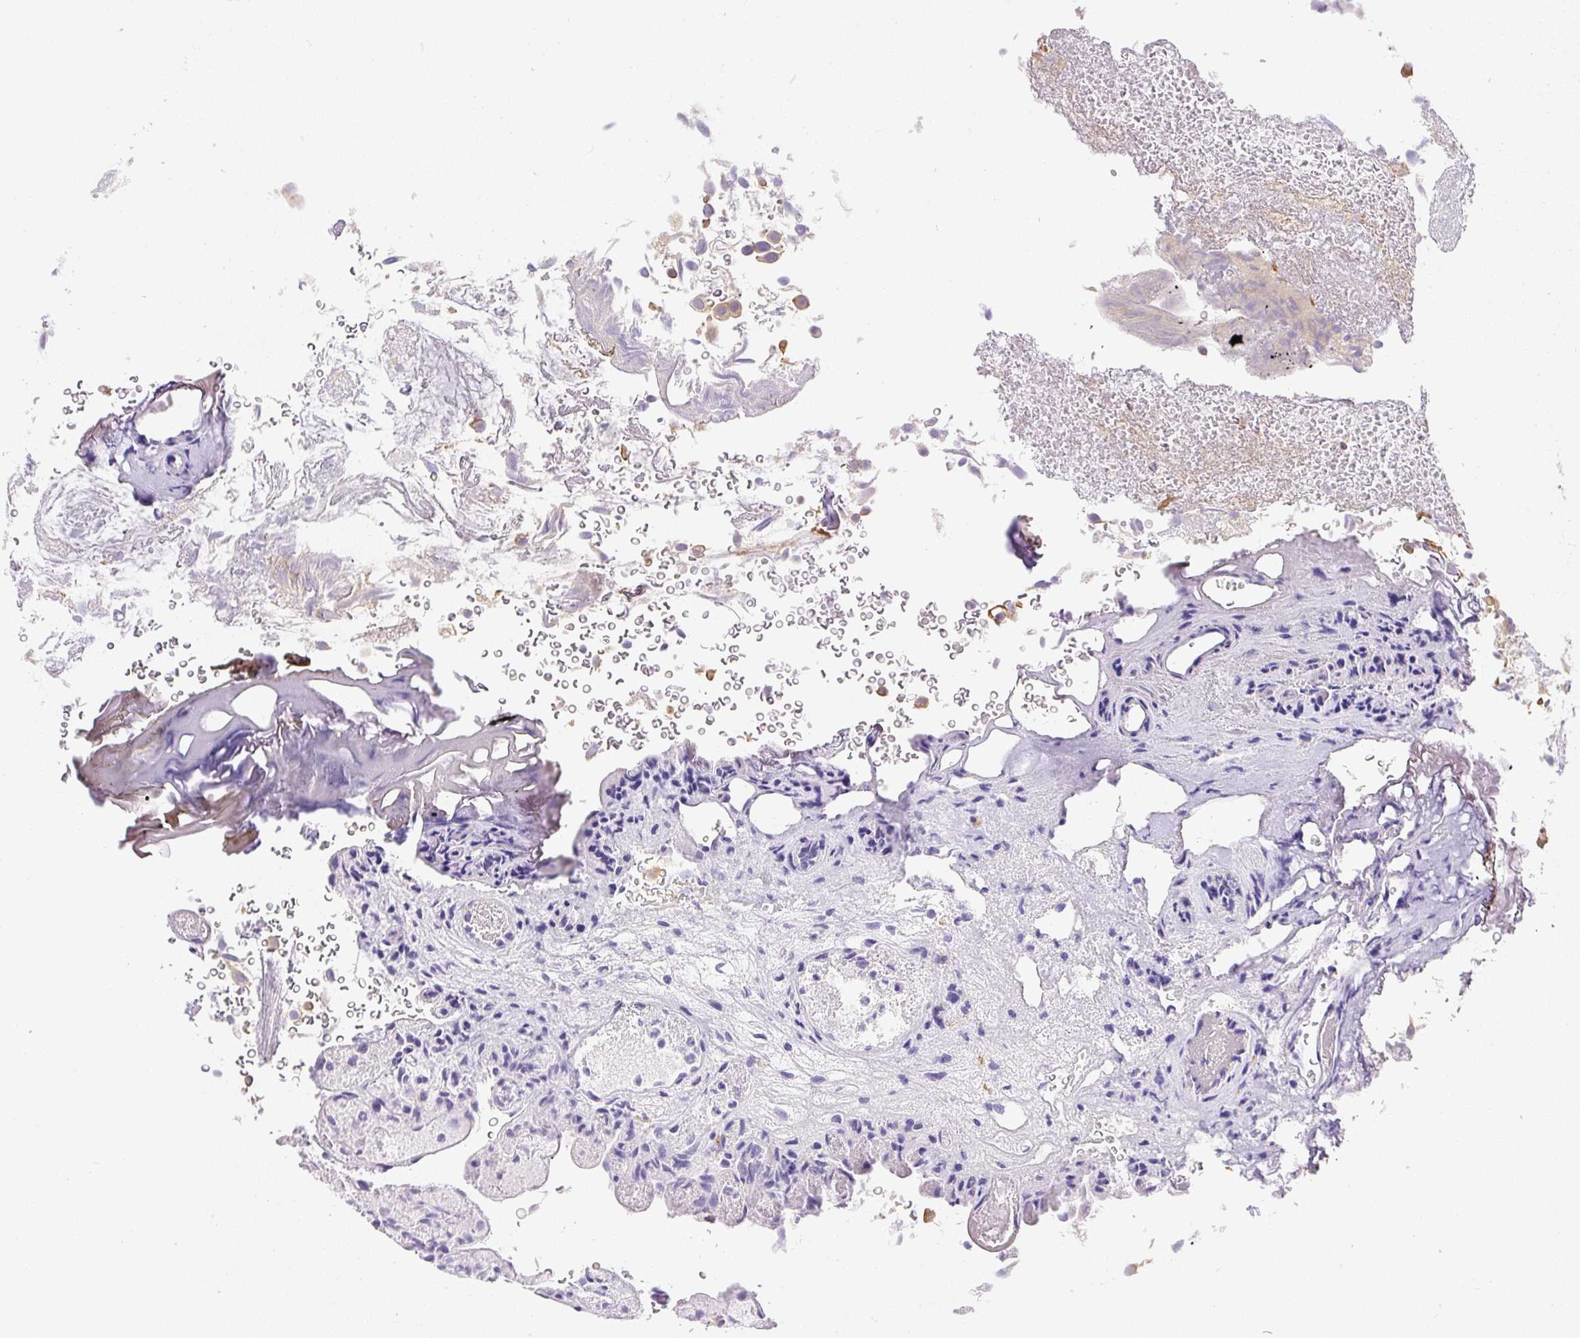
{"staining": {"intensity": "weak", "quantity": "25%-75%", "location": "cytoplasmic/membranous"}, "tissue": "urothelial cancer", "cell_type": "Tumor cells", "image_type": "cancer", "snomed": [{"axis": "morphology", "description": "Urothelial carcinoma, Low grade"}, {"axis": "topography", "description": "Urinary bladder"}], "caption": "The immunohistochemical stain highlights weak cytoplasmic/membranous staining in tumor cells of urothelial cancer tissue. (IHC, brightfield microscopy, high magnification).", "gene": "PLA2G4A", "patient": {"sex": "male", "age": 78}}